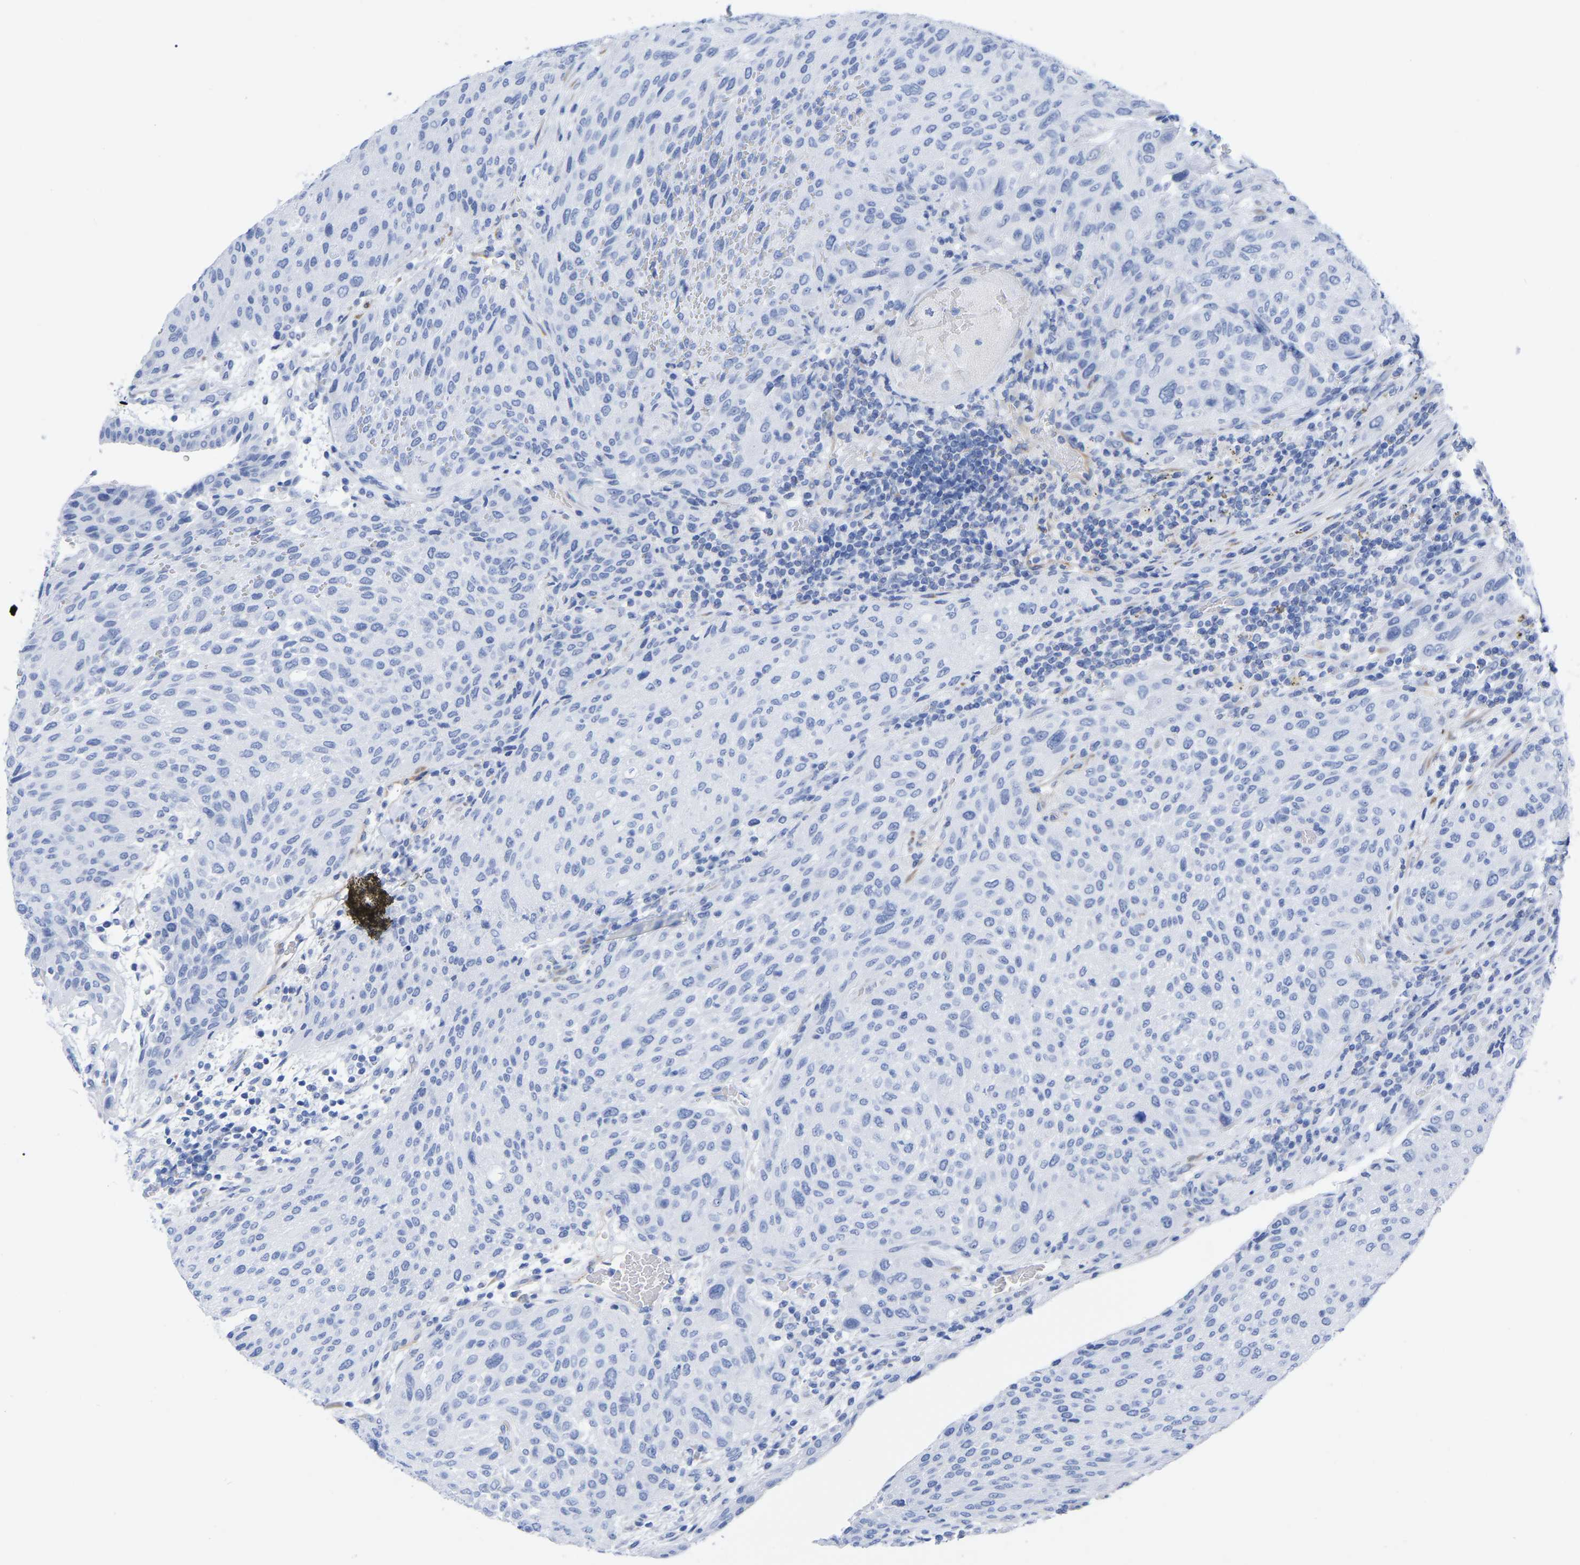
{"staining": {"intensity": "negative", "quantity": "none", "location": "none"}, "tissue": "urothelial cancer", "cell_type": "Tumor cells", "image_type": "cancer", "snomed": [{"axis": "morphology", "description": "Urothelial carcinoma, Low grade"}, {"axis": "morphology", "description": "Urothelial carcinoma, High grade"}, {"axis": "topography", "description": "Urinary bladder"}], "caption": "The IHC histopathology image has no significant positivity in tumor cells of low-grade urothelial carcinoma tissue.", "gene": "HAPLN1", "patient": {"sex": "male", "age": 35}}